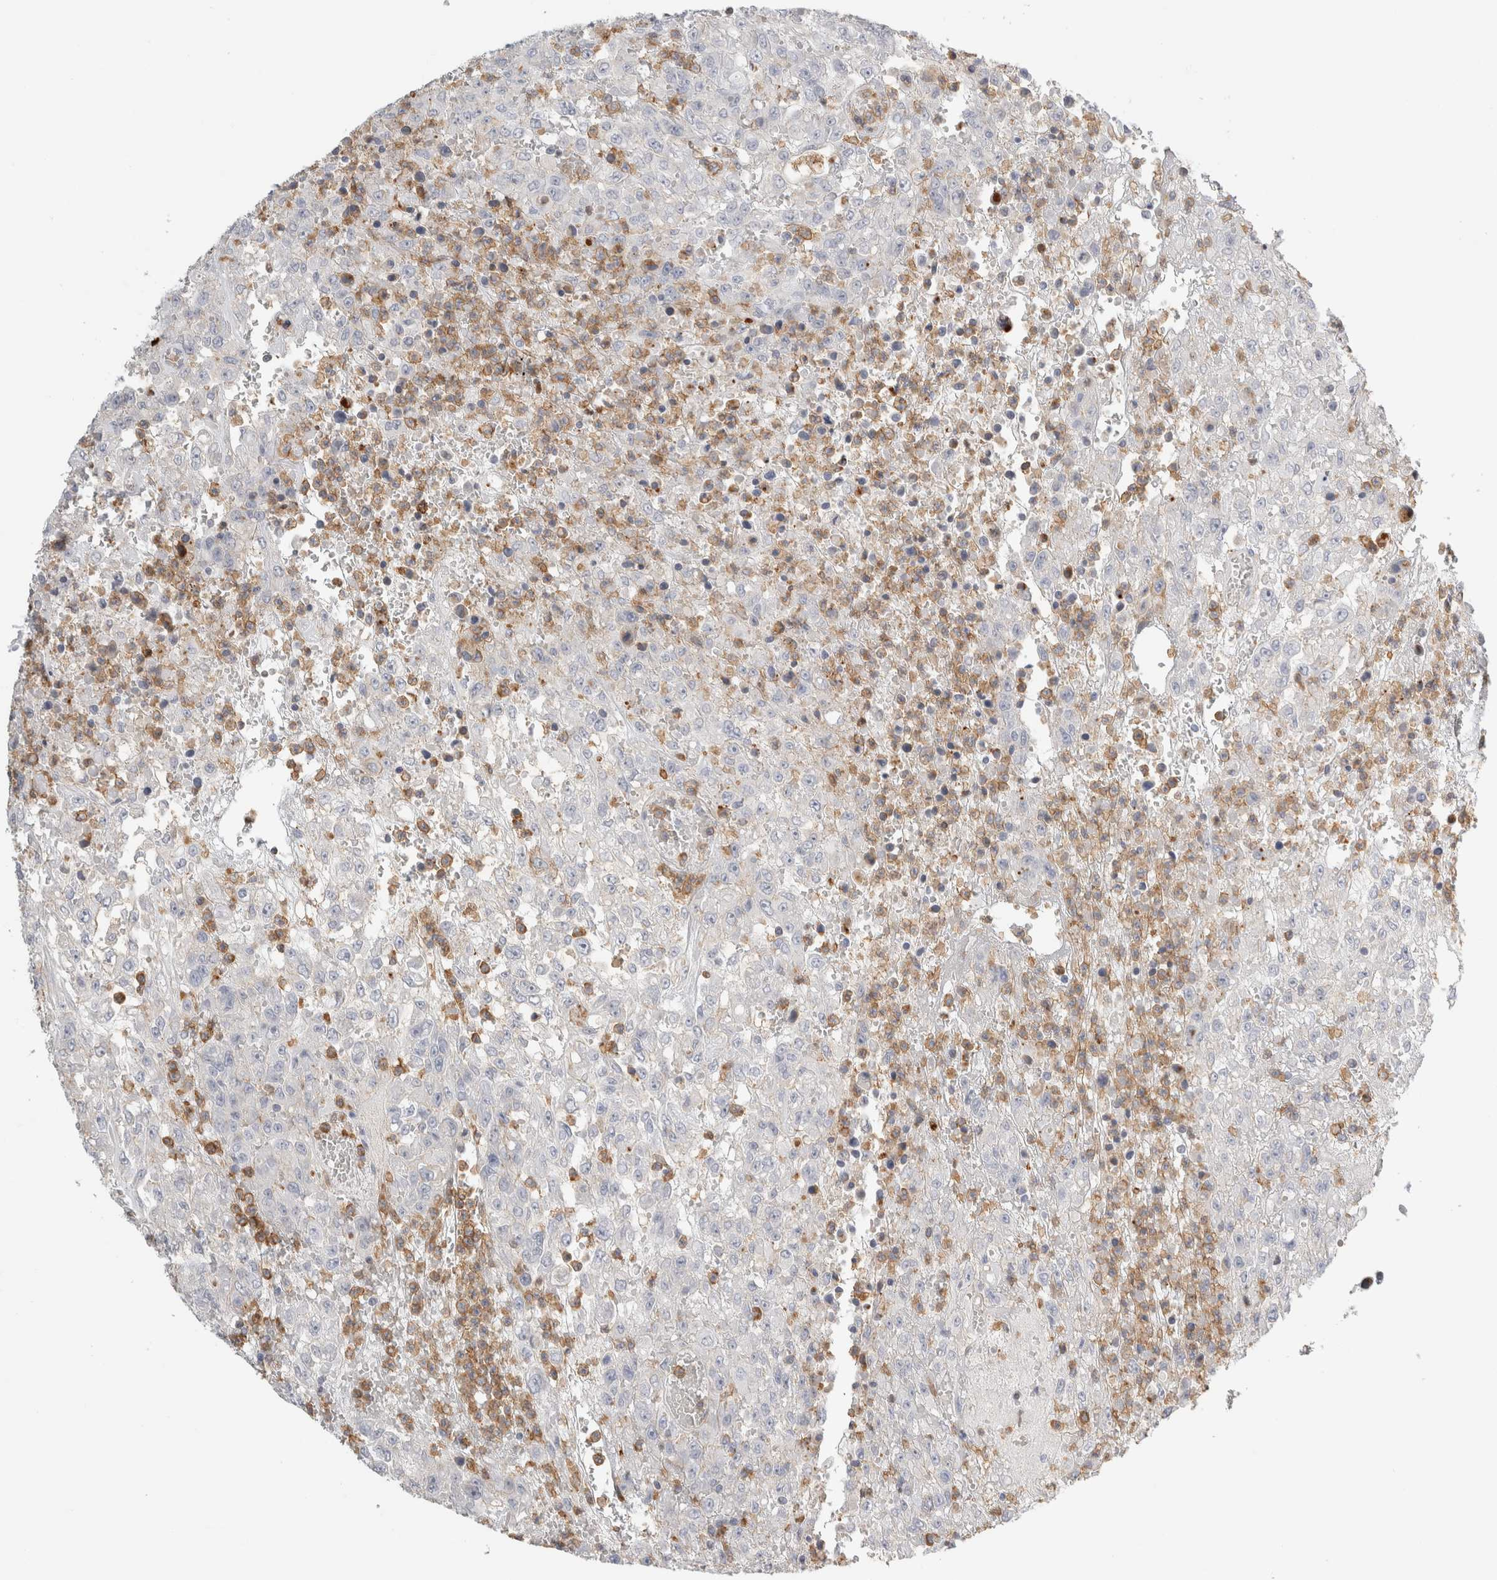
{"staining": {"intensity": "negative", "quantity": "none", "location": "none"}, "tissue": "urothelial cancer", "cell_type": "Tumor cells", "image_type": "cancer", "snomed": [{"axis": "morphology", "description": "Urothelial carcinoma, High grade"}, {"axis": "topography", "description": "Urinary bladder"}], "caption": "This is a image of immunohistochemistry staining of urothelial carcinoma (high-grade), which shows no expression in tumor cells.", "gene": "P2RY2", "patient": {"sex": "male", "age": 46}}